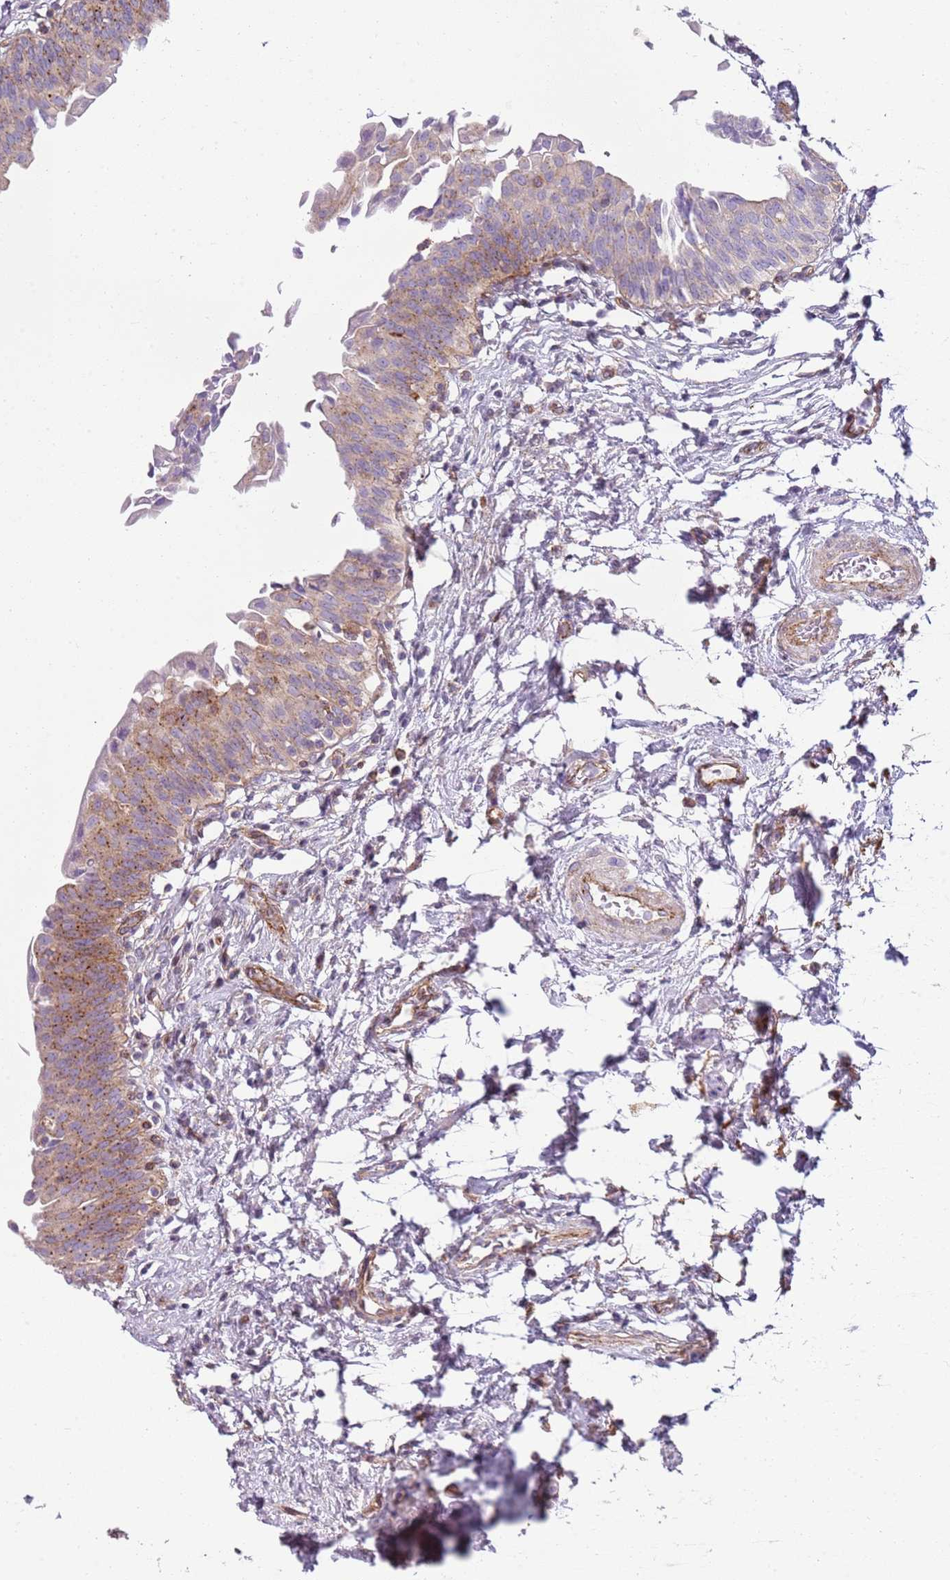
{"staining": {"intensity": "moderate", "quantity": ">75%", "location": "cytoplasmic/membranous"}, "tissue": "urinary bladder", "cell_type": "Urothelial cells", "image_type": "normal", "snomed": [{"axis": "morphology", "description": "Normal tissue, NOS"}, {"axis": "topography", "description": "Urinary bladder"}], "caption": "Immunohistochemical staining of benign human urinary bladder shows >75% levels of moderate cytoplasmic/membranous protein expression in approximately >75% of urothelial cells. (DAB (3,3'-diaminobenzidine) IHC, brown staining for protein, blue staining for nuclei).", "gene": "SNX1", "patient": {"sex": "male", "age": 83}}